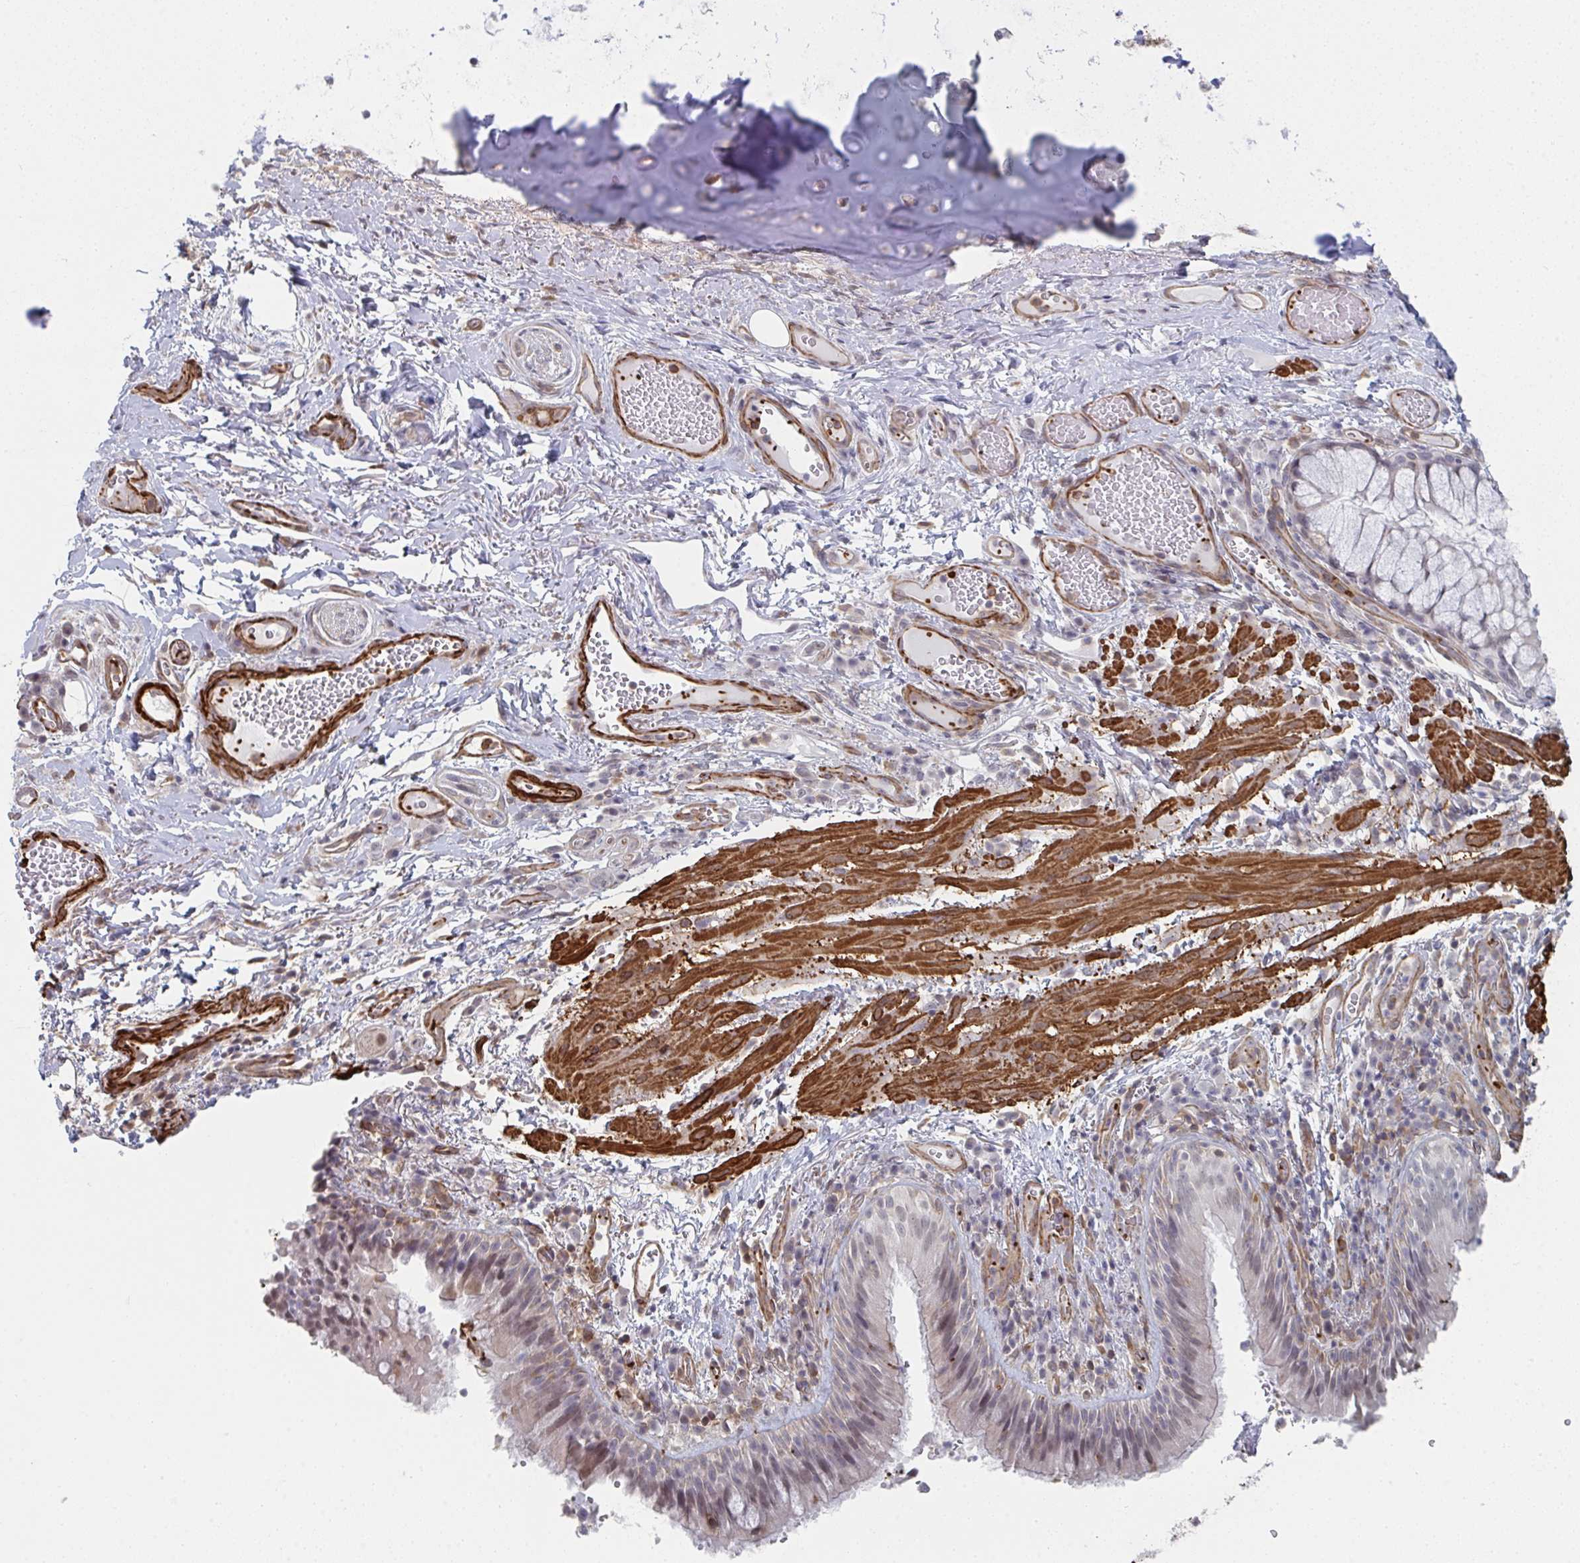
{"staining": {"intensity": "weak", "quantity": "25%-75%", "location": "nuclear"}, "tissue": "bronchus", "cell_type": "Respiratory epithelial cells", "image_type": "normal", "snomed": [{"axis": "morphology", "description": "Normal tissue, NOS"}, {"axis": "topography", "description": "Lymph node"}, {"axis": "topography", "description": "Bronchus"}], "caption": "Protein expression analysis of unremarkable bronchus demonstrates weak nuclear expression in approximately 25%-75% of respiratory epithelial cells. The staining was performed using DAB (3,3'-diaminobenzidine) to visualize the protein expression in brown, while the nuclei were stained in blue with hematoxylin (Magnification: 20x).", "gene": "NEURL4", "patient": {"sex": "male", "age": 56}}